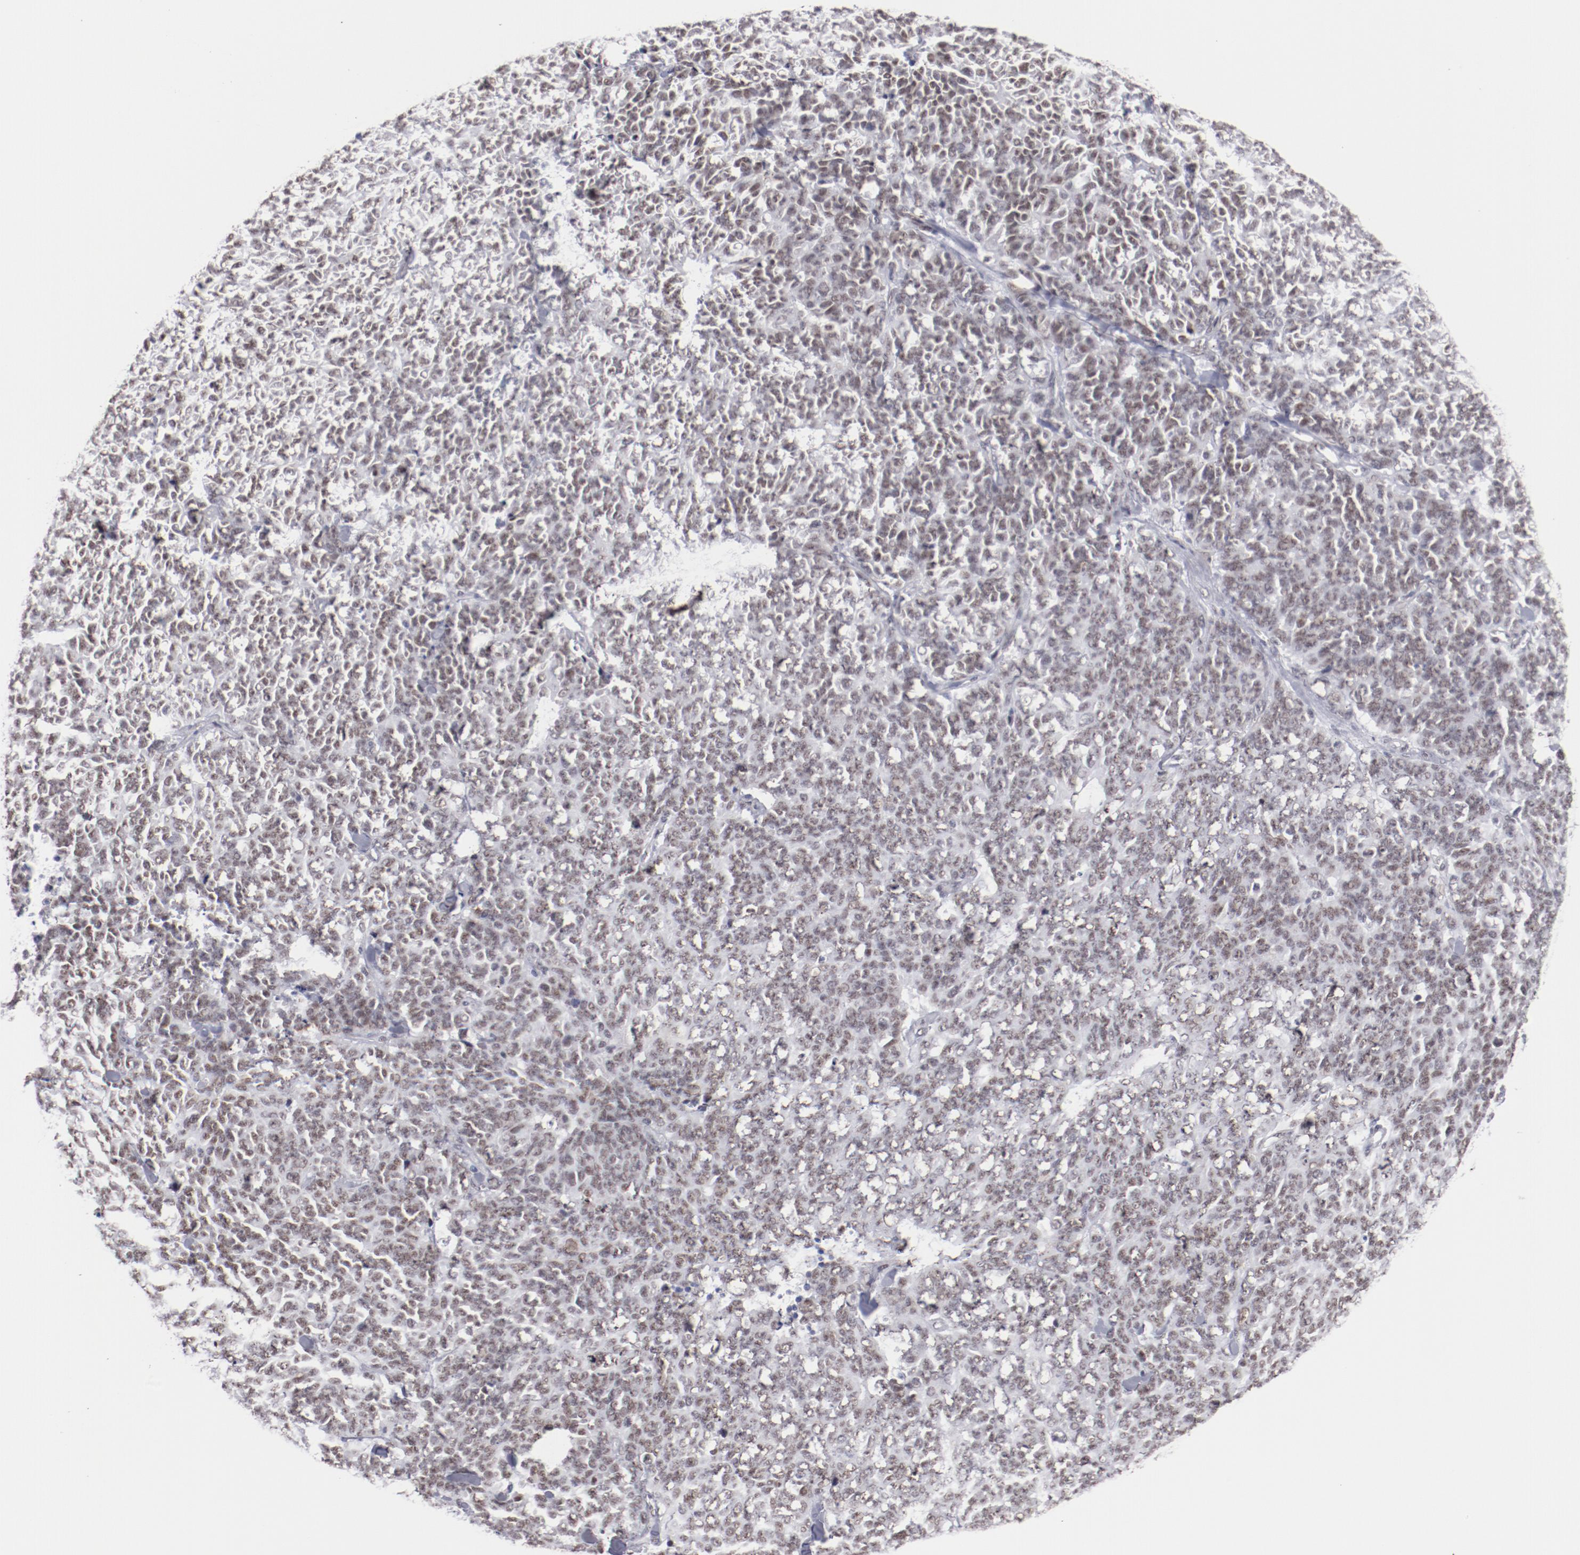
{"staining": {"intensity": "weak", "quantity": ">75%", "location": "nuclear"}, "tissue": "lung cancer", "cell_type": "Tumor cells", "image_type": "cancer", "snomed": [{"axis": "morphology", "description": "Neoplasm, malignant, NOS"}, {"axis": "topography", "description": "Lung"}], "caption": "Neoplasm (malignant) (lung) tissue exhibits weak nuclear positivity in approximately >75% of tumor cells", "gene": "TFAP4", "patient": {"sex": "female", "age": 58}}